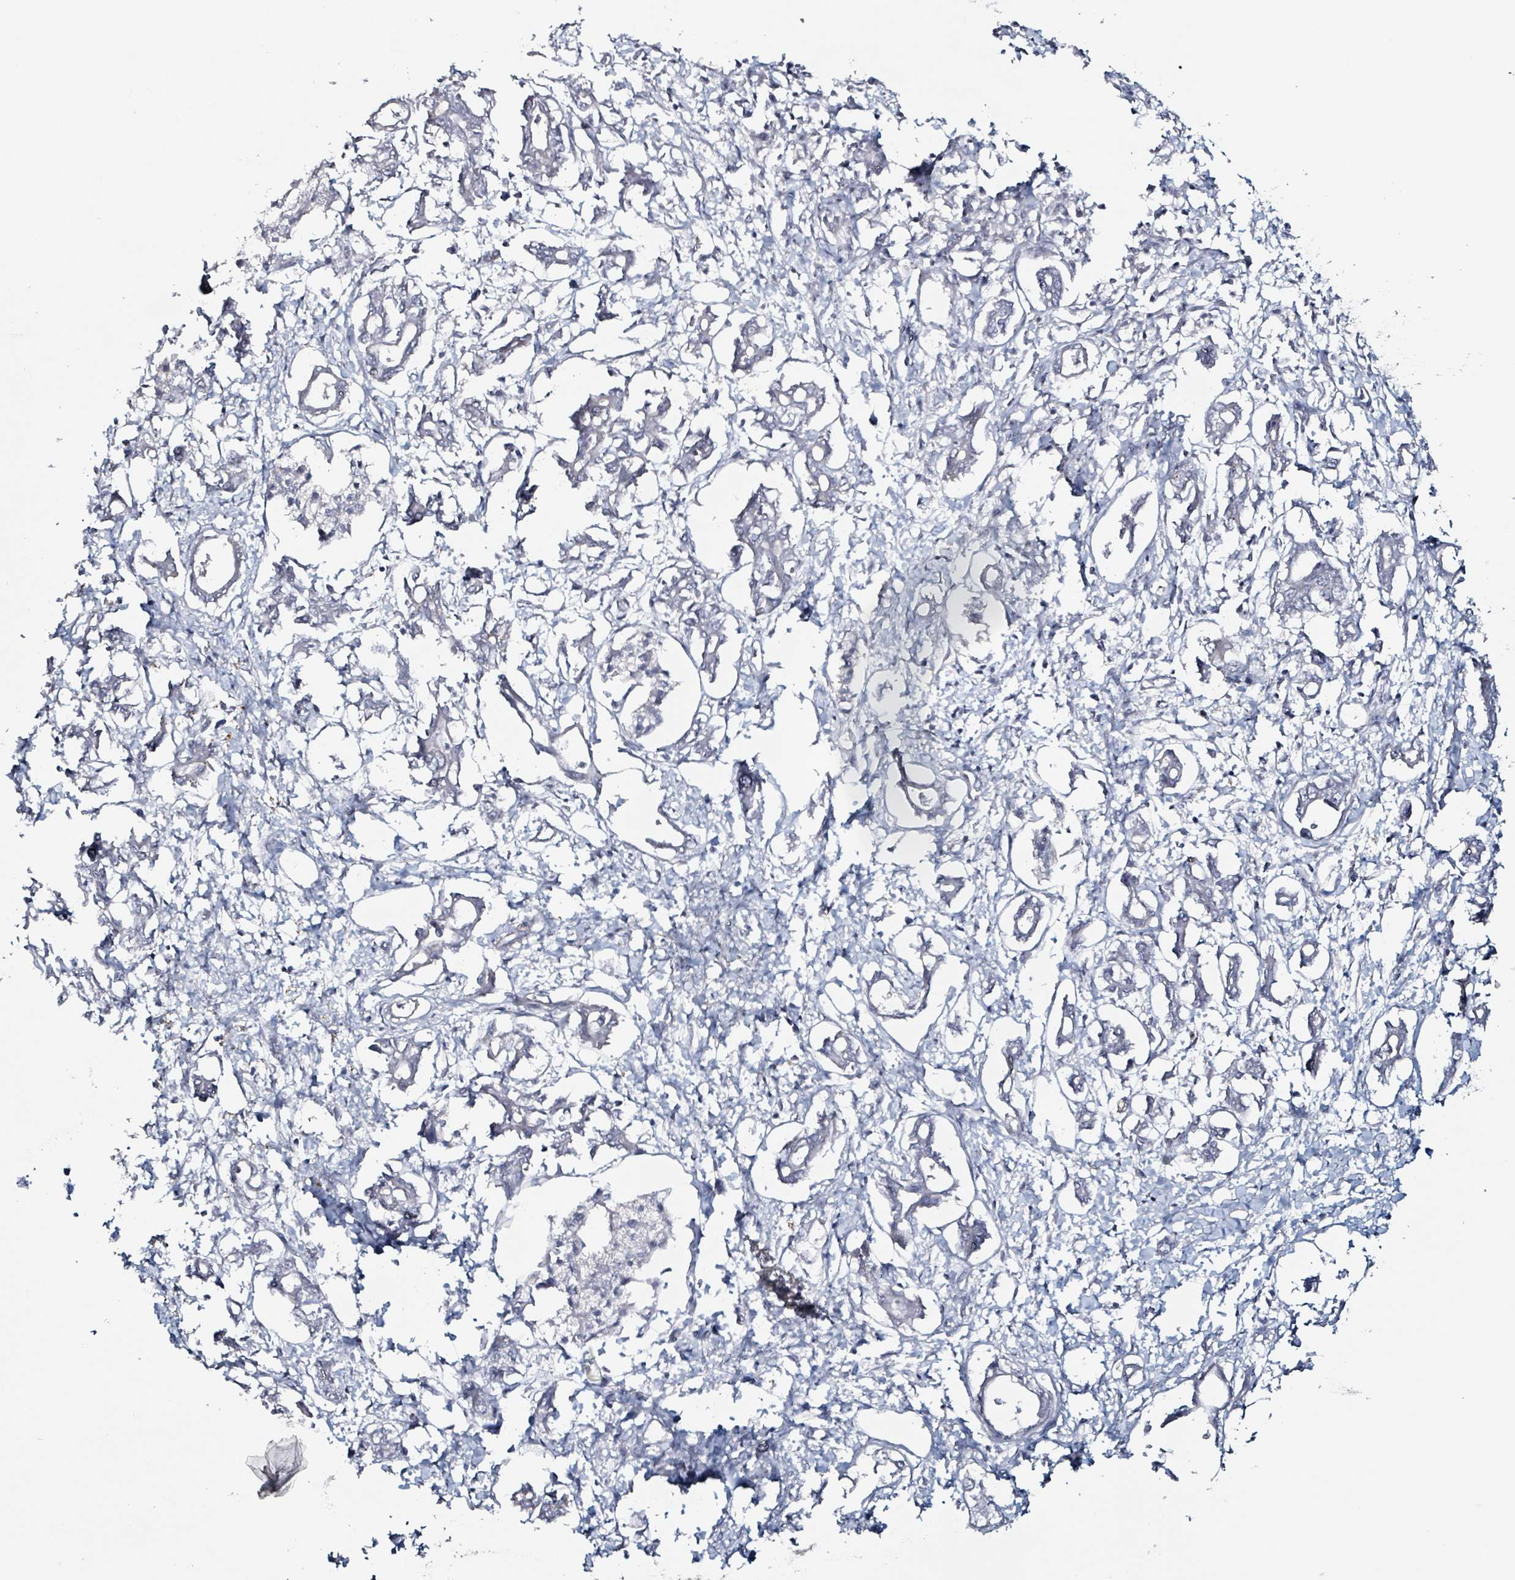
{"staining": {"intensity": "negative", "quantity": "none", "location": "none"}, "tissue": "pancreatic cancer", "cell_type": "Tumor cells", "image_type": "cancer", "snomed": [{"axis": "morphology", "description": "Adenocarcinoma, NOS"}, {"axis": "topography", "description": "Pancreas"}], "caption": "The histopathology image exhibits no significant expression in tumor cells of adenocarcinoma (pancreatic).", "gene": "CA9", "patient": {"sex": "male", "age": 61}}